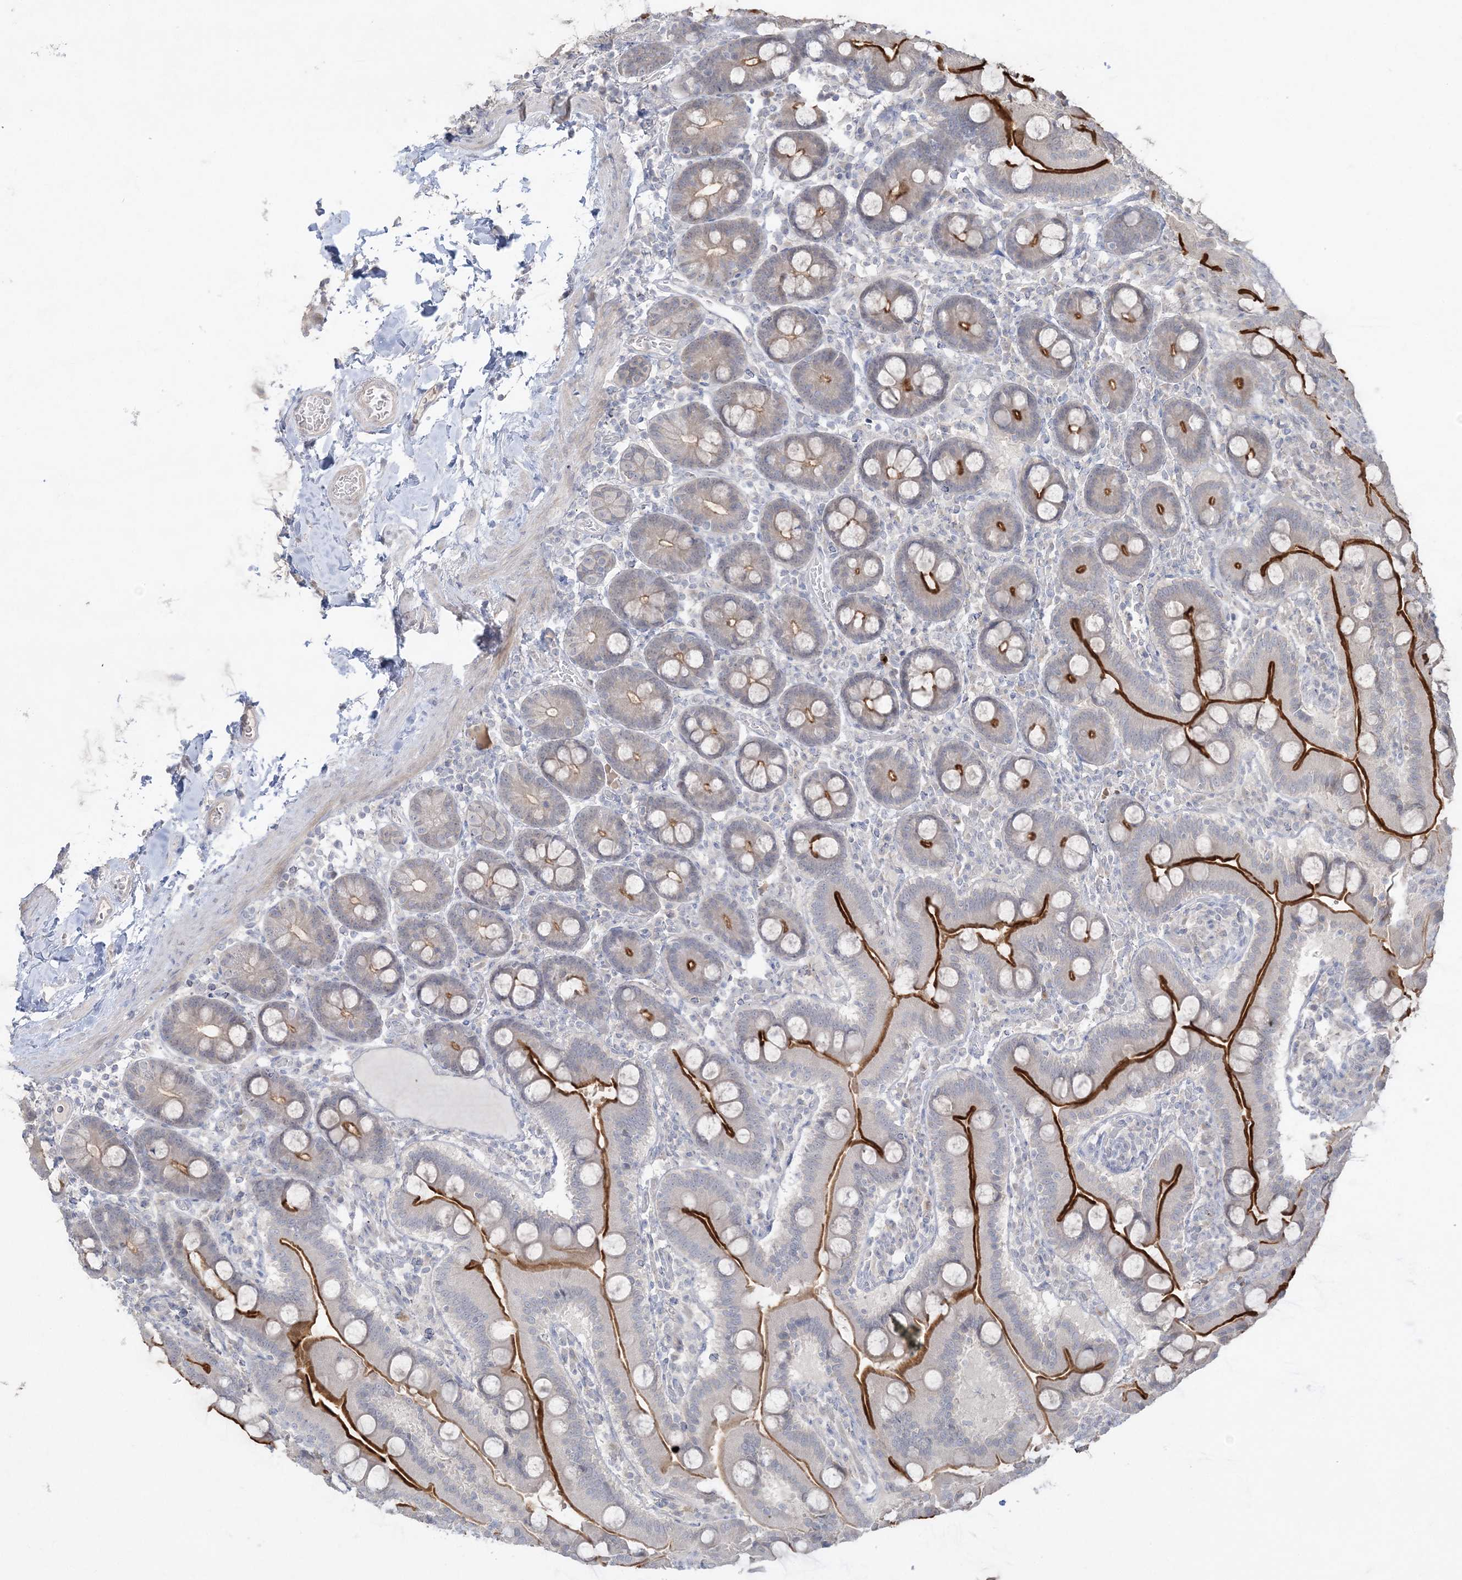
{"staining": {"intensity": "strong", "quantity": "25%-75%", "location": "cytoplasmic/membranous"}, "tissue": "duodenum", "cell_type": "Glandular cells", "image_type": "normal", "snomed": [{"axis": "morphology", "description": "Normal tissue, NOS"}, {"axis": "topography", "description": "Duodenum"}], "caption": "Protein expression analysis of normal human duodenum reveals strong cytoplasmic/membranous positivity in approximately 25%-75% of glandular cells. The protein is stained brown, and the nuclei are stained in blue (DAB (3,3'-diaminobenzidine) IHC with brightfield microscopy, high magnification).", "gene": "SH3BP4", "patient": {"sex": "male", "age": 55}}